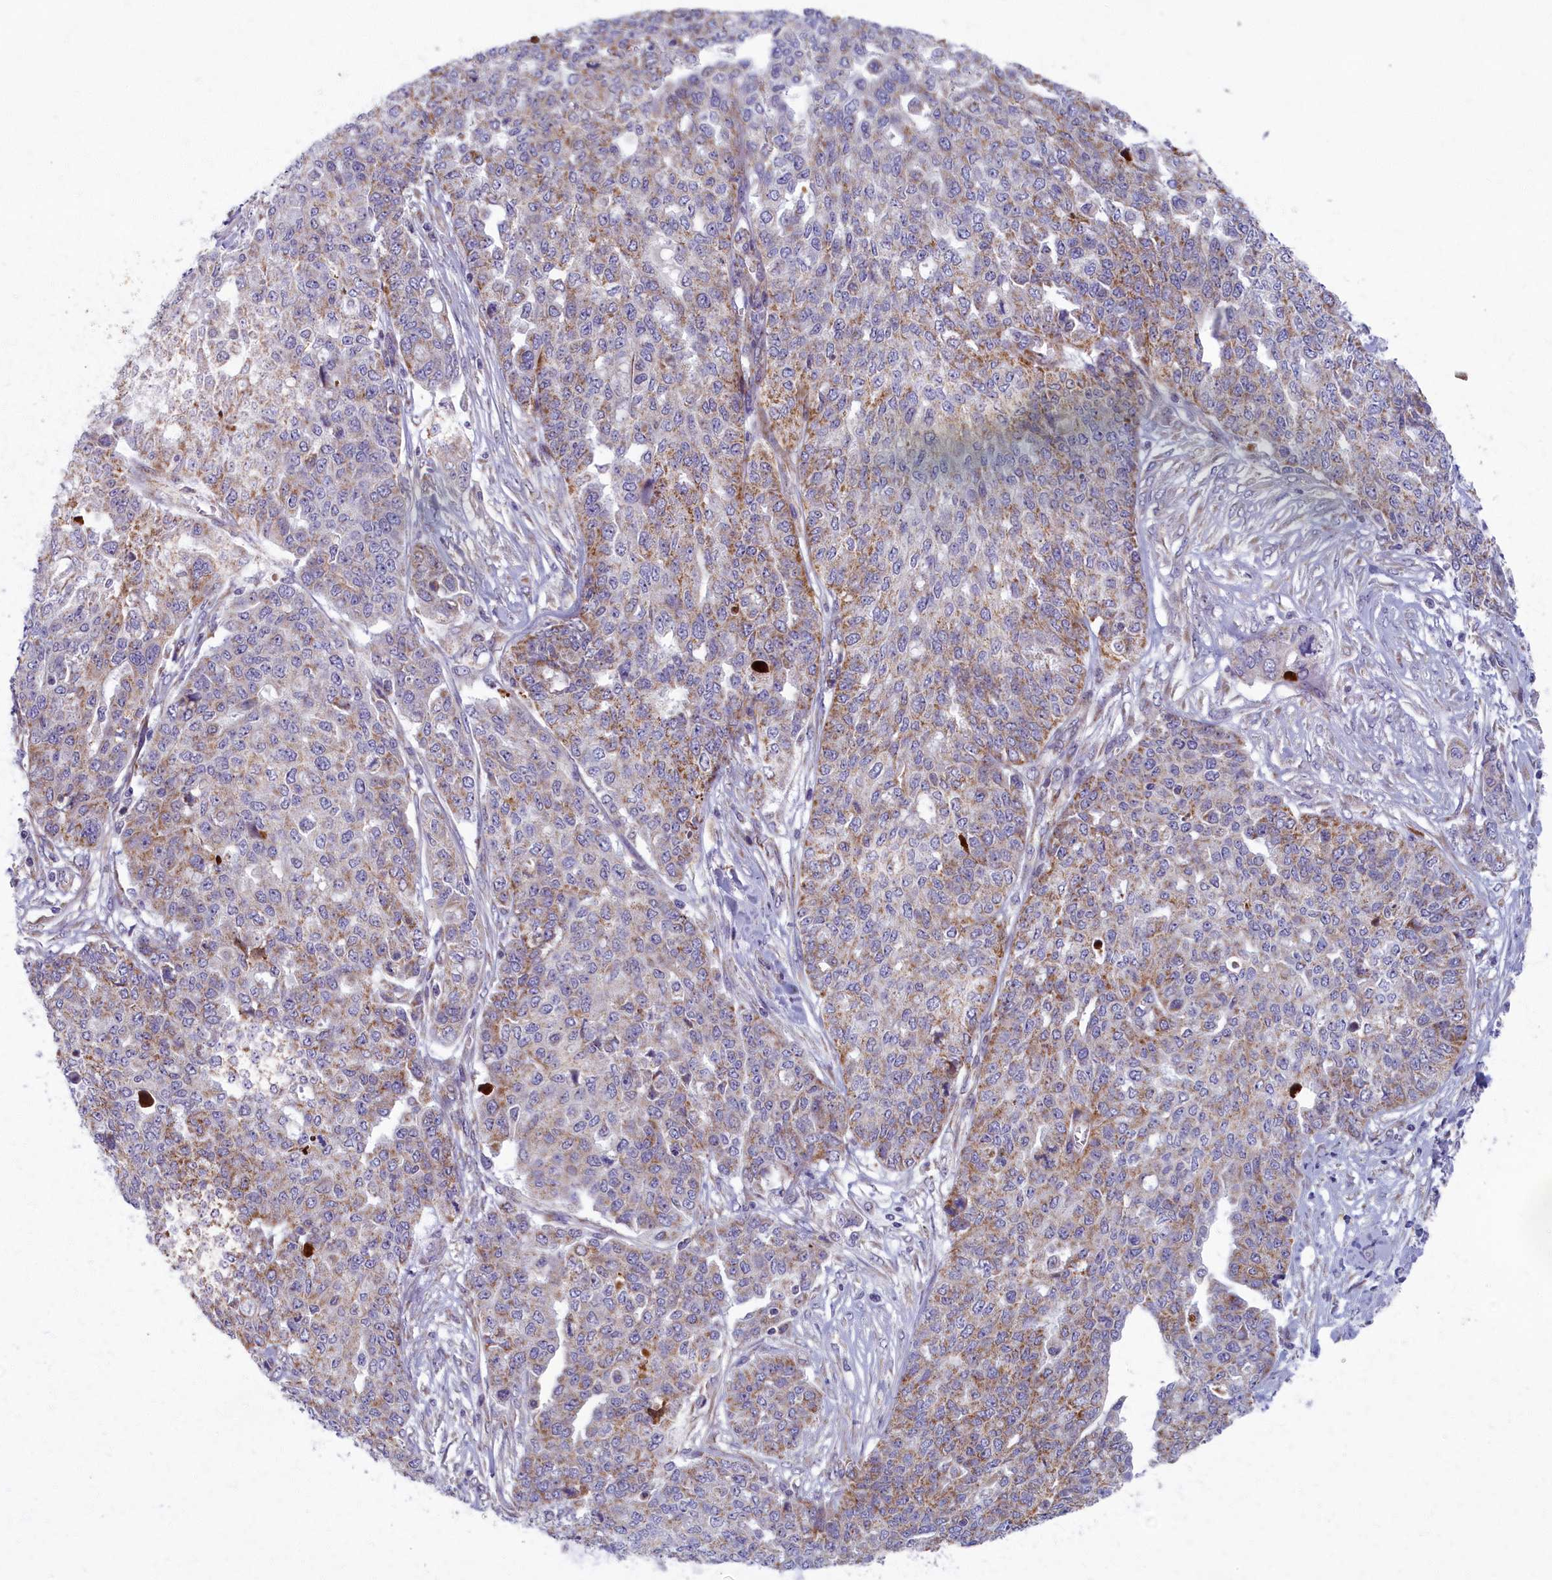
{"staining": {"intensity": "moderate", "quantity": "25%-75%", "location": "cytoplasmic/membranous"}, "tissue": "ovarian cancer", "cell_type": "Tumor cells", "image_type": "cancer", "snomed": [{"axis": "morphology", "description": "Cystadenocarcinoma, serous, NOS"}, {"axis": "topography", "description": "Soft tissue"}, {"axis": "topography", "description": "Ovary"}], "caption": "Ovarian cancer stained with a protein marker shows moderate staining in tumor cells.", "gene": "MRPS25", "patient": {"sex": "female", "age": 57}}